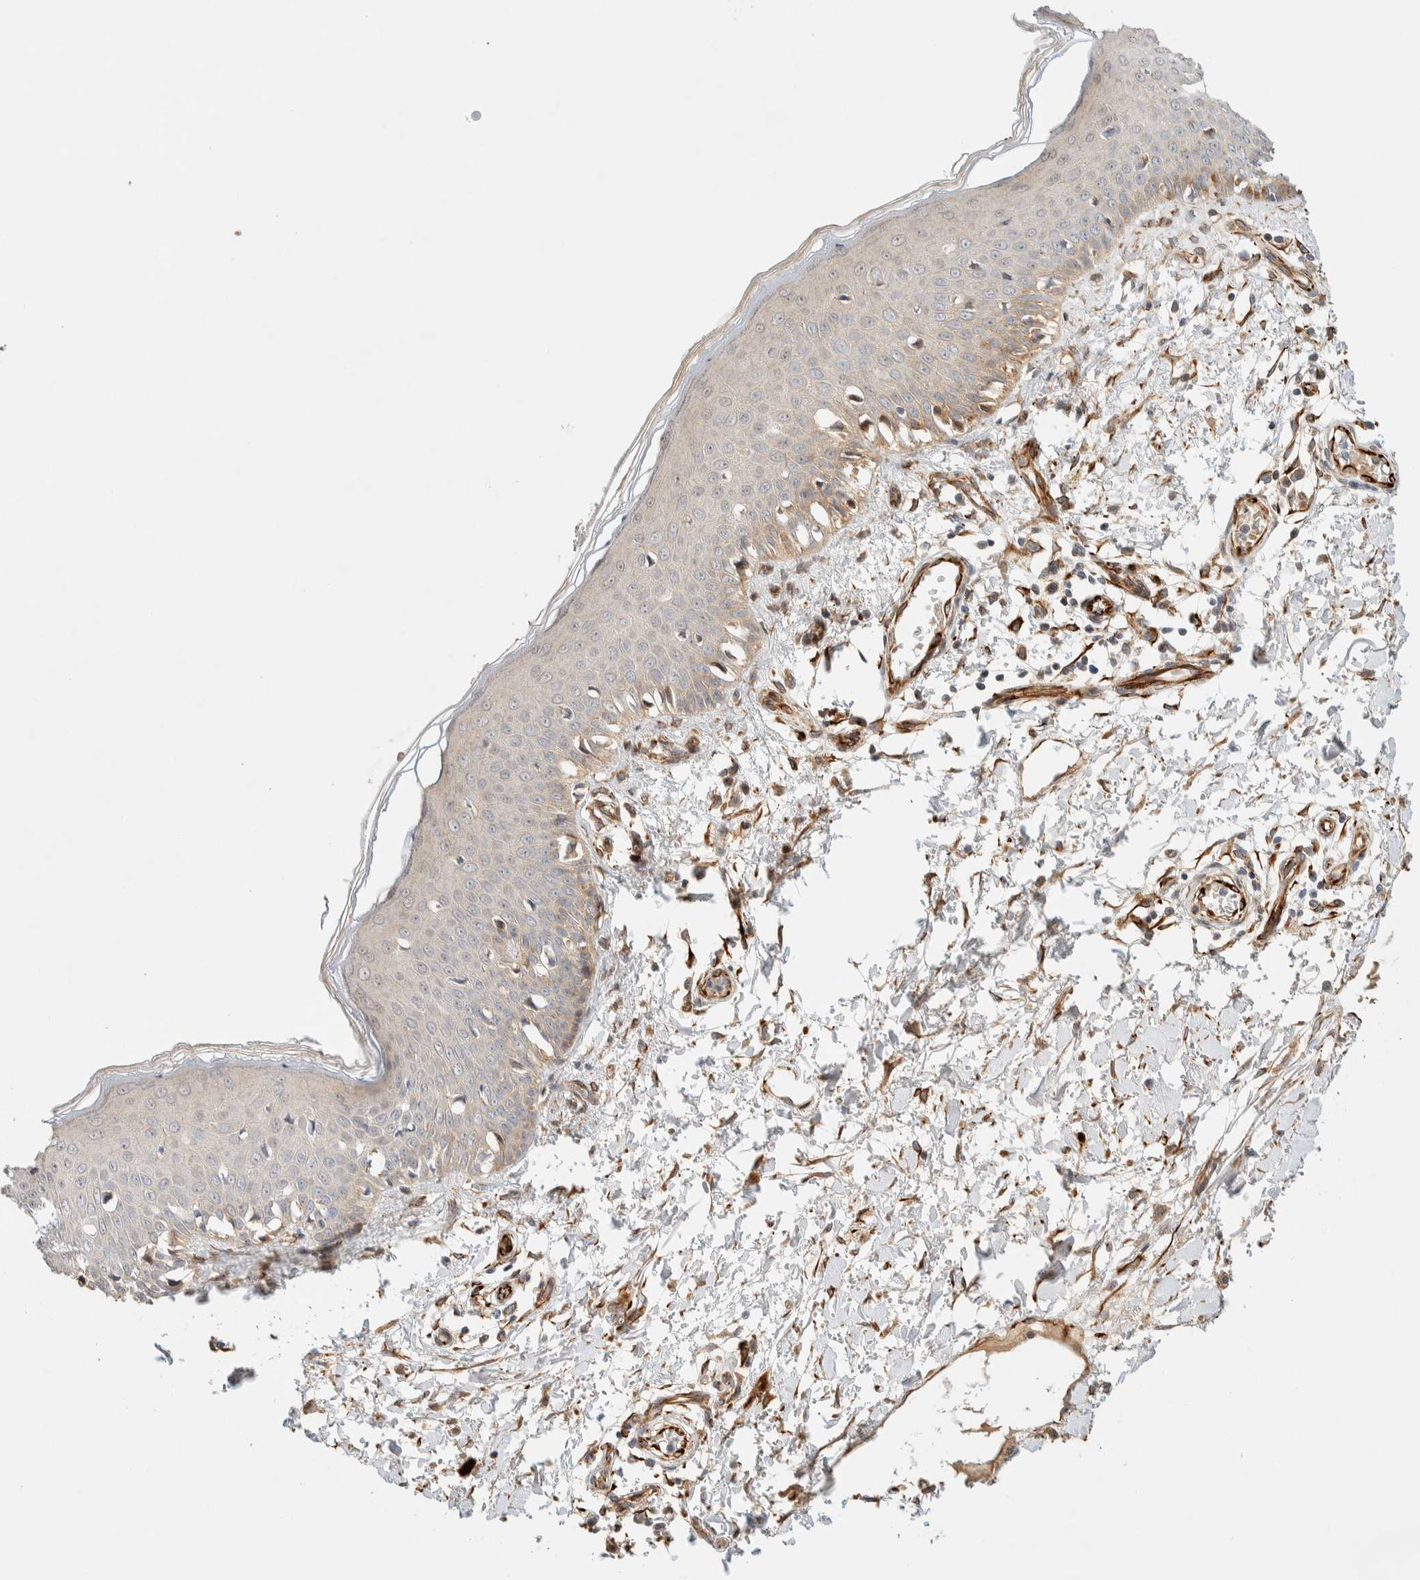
{"staining": {"intensity": "strong", "quantity": ">75%", "location": "cytoplasmic/membranous"}, "tissue": "skin", "cell_type": "Fibroblasts", "image_type": "normal", "snomed": [{"axis": "morphology", "description": "Normal tissue, NOS"}, {"axis": "morphology", "description": "Inflammation, NOS"}, {"axis": "topography", "description": "Skin"}], "caption": "This image shows IHC staining of unremarkable human skin, with high strong cytoplasmic/membranous staining in about >75% of fibroblasts.", "gene": "FAT1", "patient": {"sex": "female", "age": 44}}